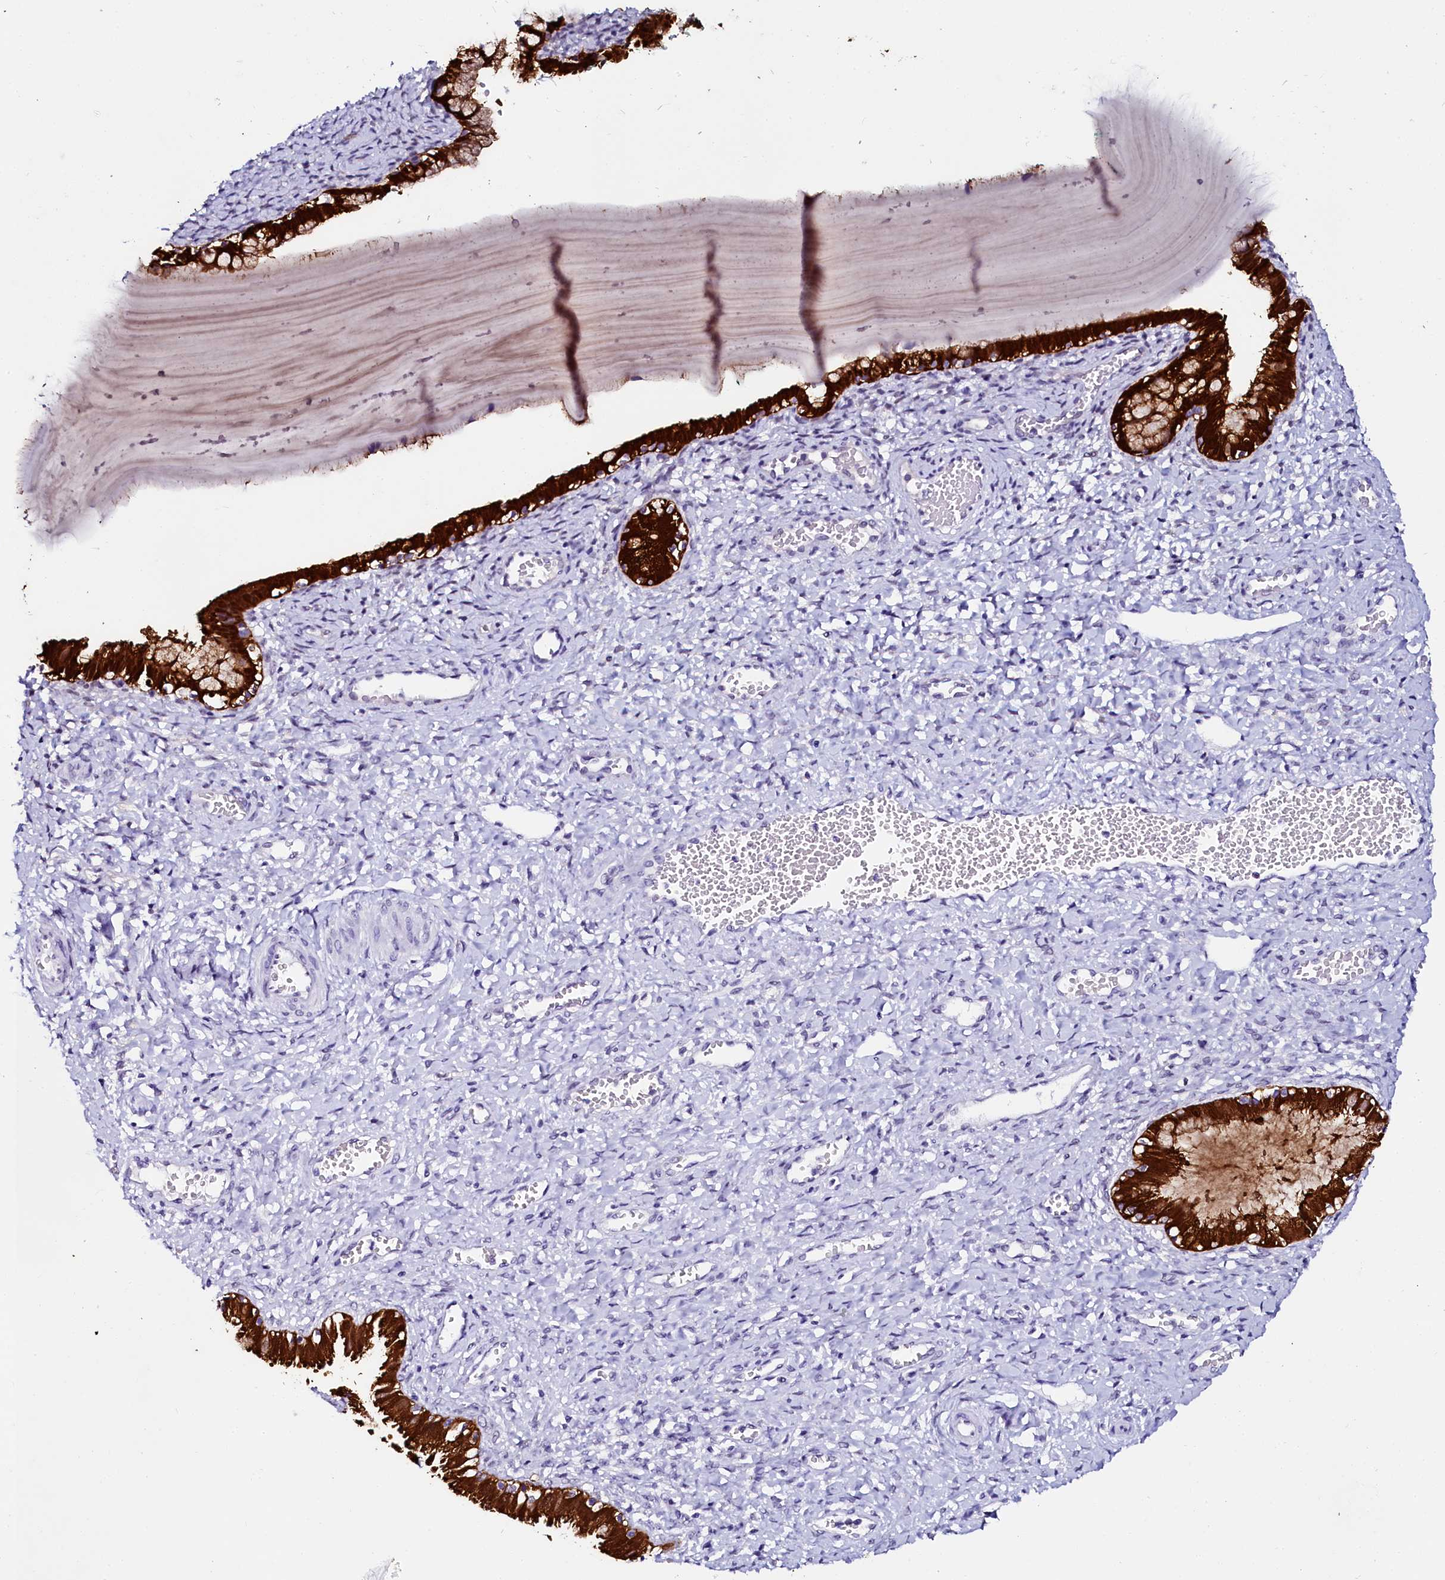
{"staining": {"intensity": "strong", "quantity": ">75%", "location": "cytoplasmic/membranous"}, "tissue": "cervix", "cell_type": "Glandular cells", "image_type": "normal", "snomed": [{"axis": "morphology", "description": "Normal tissue, NOS"}, {"axis": "morphology", "description": "Adenocarcinoma, NOS"}, {"axis": "topography", "description": "Cervix"}], "caption": "The immunohistochemical stain labels strong cytoplasmic/membranous expression in glandular cells of unremarkable cervix.", "gene": "SORD", "patient": {"sex": "female", "age": 29}}